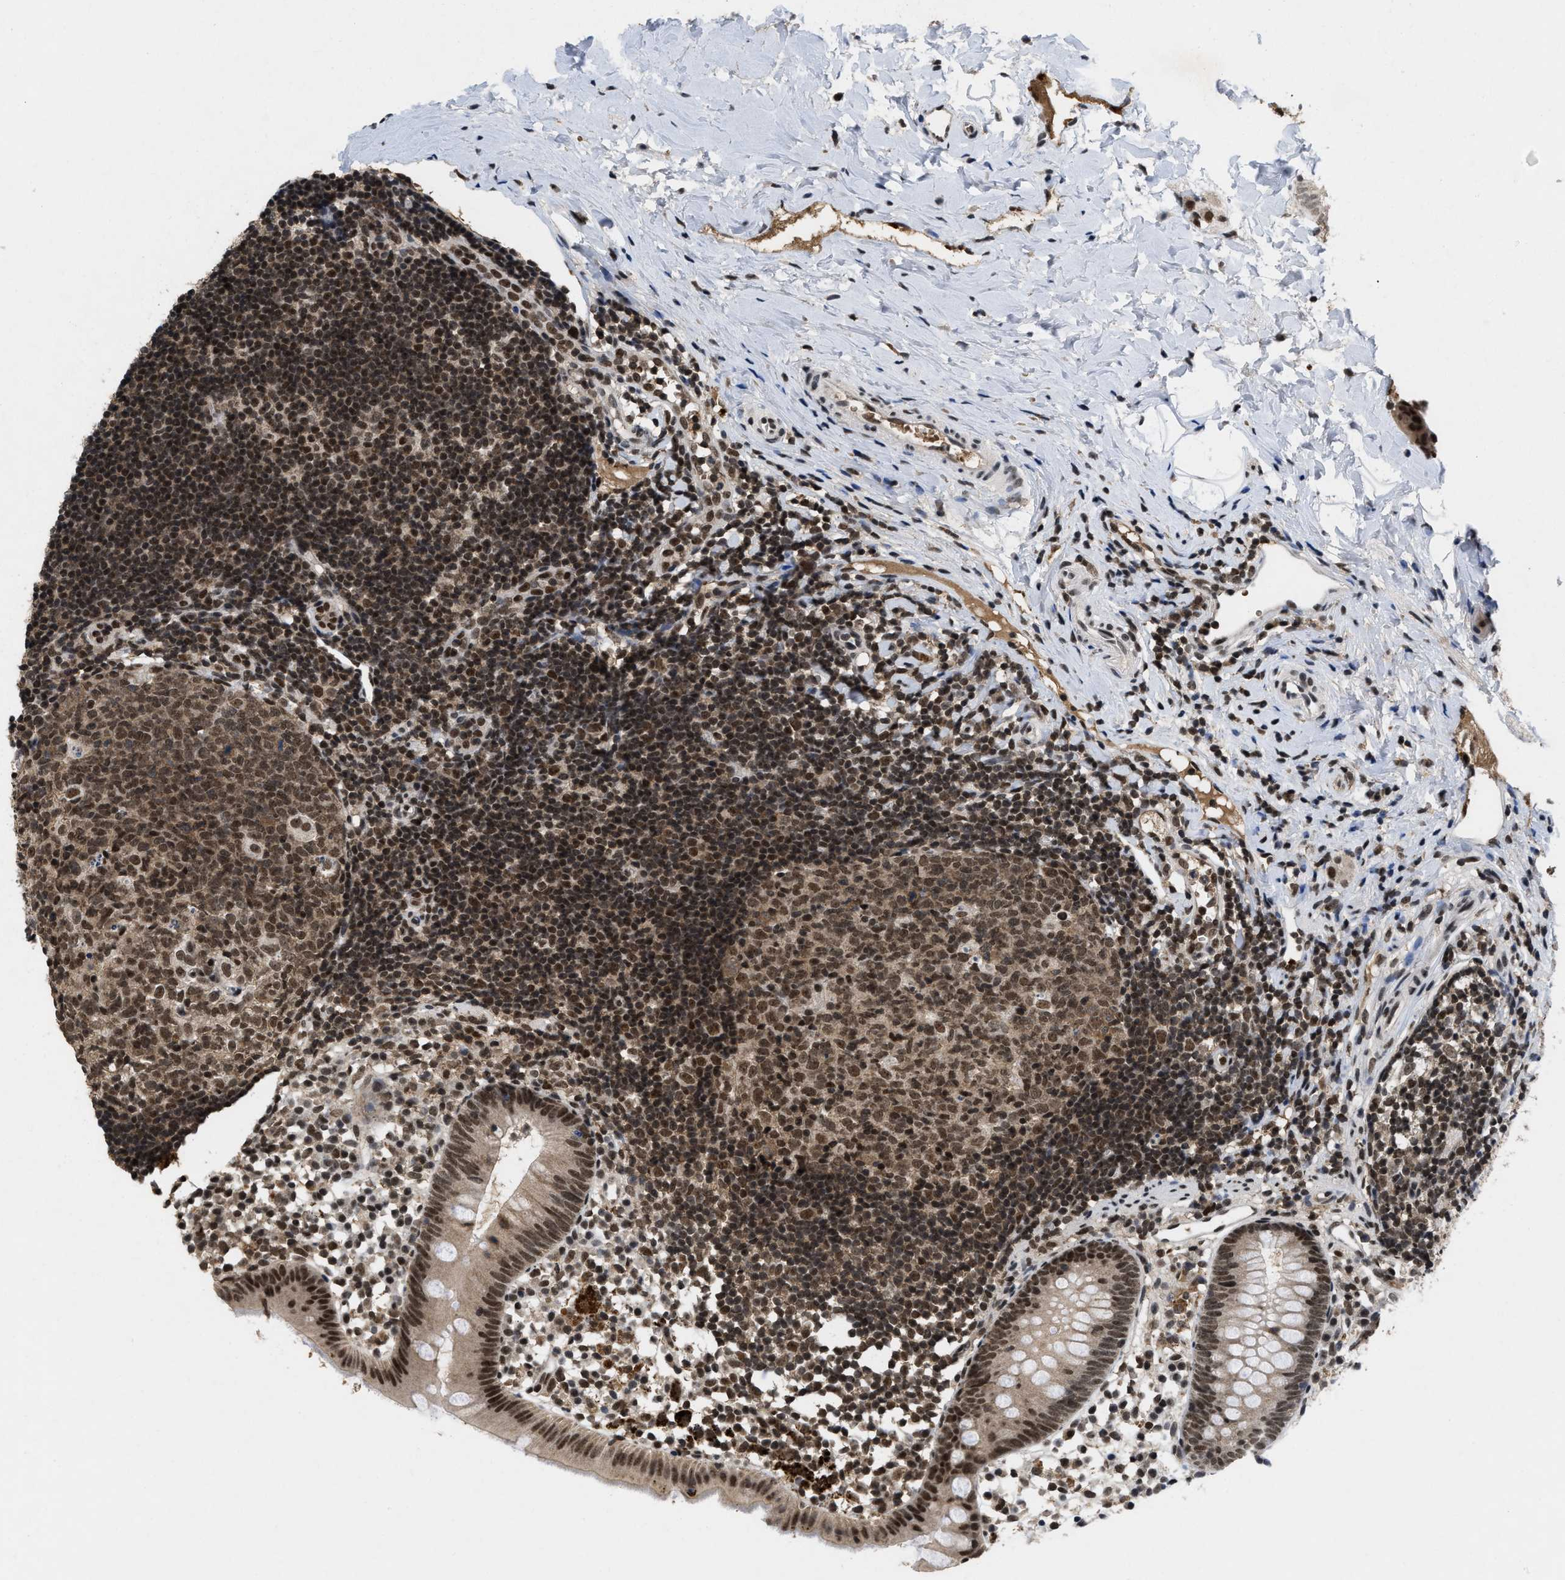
{"staining": {"intensity": "moderate", "quantity": ">75%", "location": "nuclear"}, "tissue": "appendix", "cell_type": "Glandular cells", "image_type": "normal", "snomed": [{"axis": "morphology", "description": "Normal tissue, NOS"}, {"axis": "topography", "description": "Appendix"}], "caption": "A high-resolution photomicrograph shows IHC staining of normal appendix, which reveals moderate nuclear positivity in about >75% of glandular cells.", "gene": "ZNF346", "patient": {"sex": "female", "age": 20}}